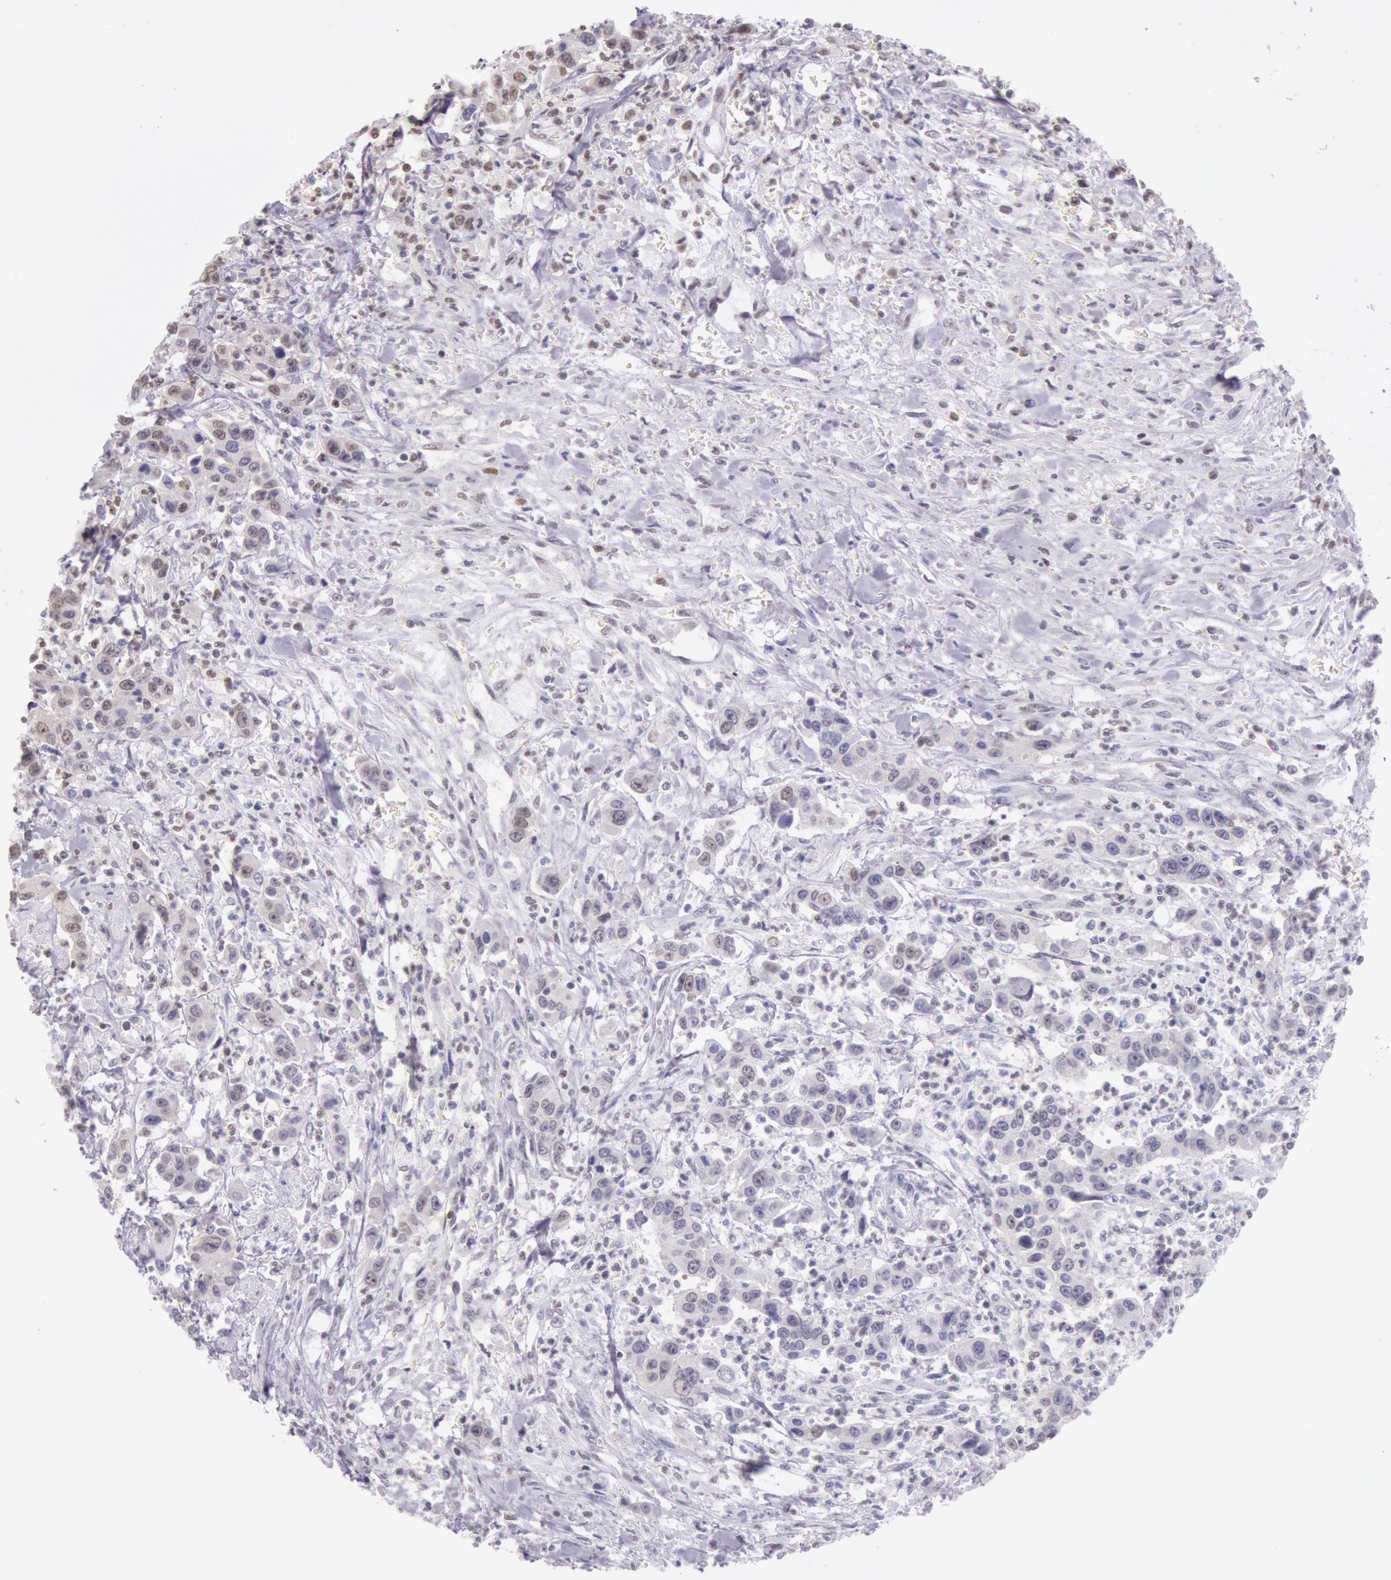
{"staining": {"intensity": "negative", "quantity": "none", "location": "none"}, "tissue": "urothelial cancer", "cell_type": "Tumor cells", "image_type": "cancer", "snomed": [{"axis": "morphology", "description": "Urothelial carcinoma, High grade"}, {"axis": "topography", "description": "Urinary bladder"}], "caption": "This is a image of IHC staining of high-grade urothelial carcinoma, which shows no positivity in tumor cells. (IHC, brightfield microscopy, high magnification).", "gene": "ESS2", "patient": {"sex": "male", "age": 86}}